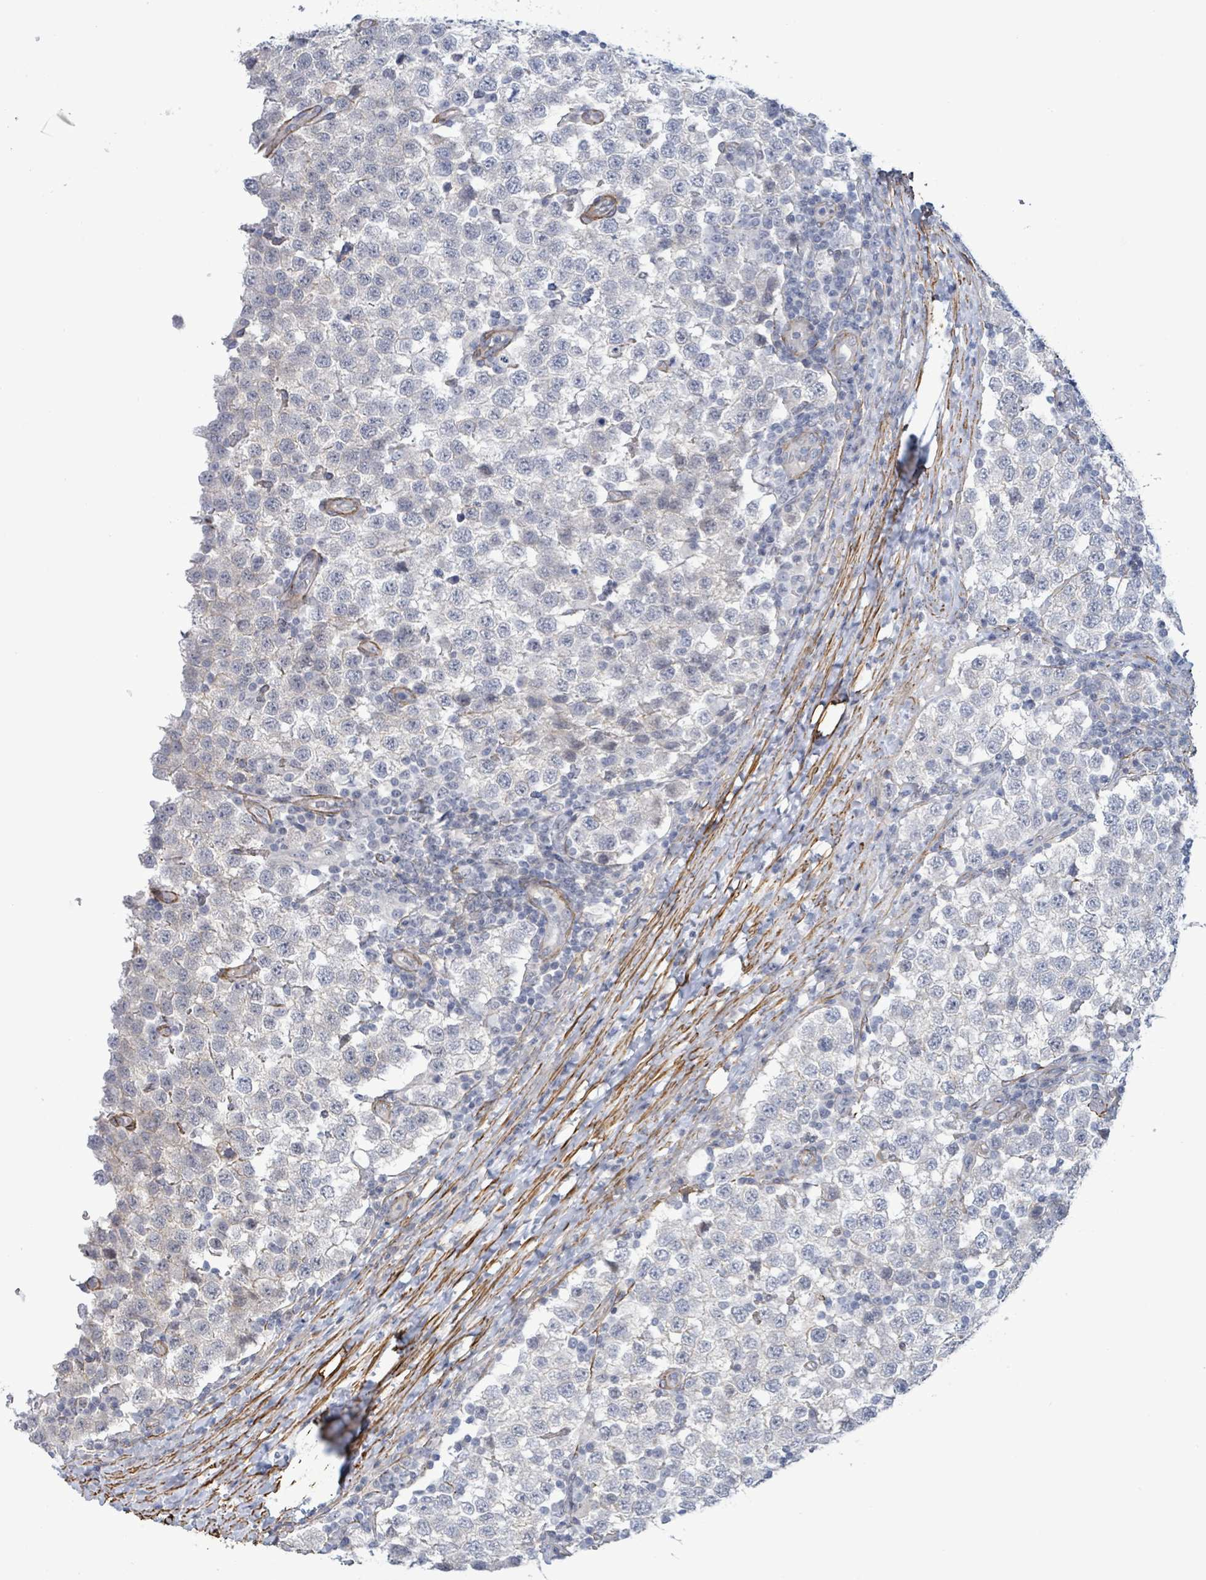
{"staining": {"intensity": "negative", "quantity": "none", "location": "none"}, "tissue": "testis cancer", "cell_type": "Tumor cells", "image_type": "cancer", "snomed": [{"axis": "morphology", "description": "Seminoma, NOS"}, {"axis": "topography", "description": "Testis"}], "caption": "Seminoma (testis) was stained to show a protein in brown. There is no significant expression in tumor cells. (Brightfield microscopy of DAB immunohistochemistry (IHC) at high magnification).", "gene": "DMRTC1B", "patient": {"sex": "male", "age": 34}}